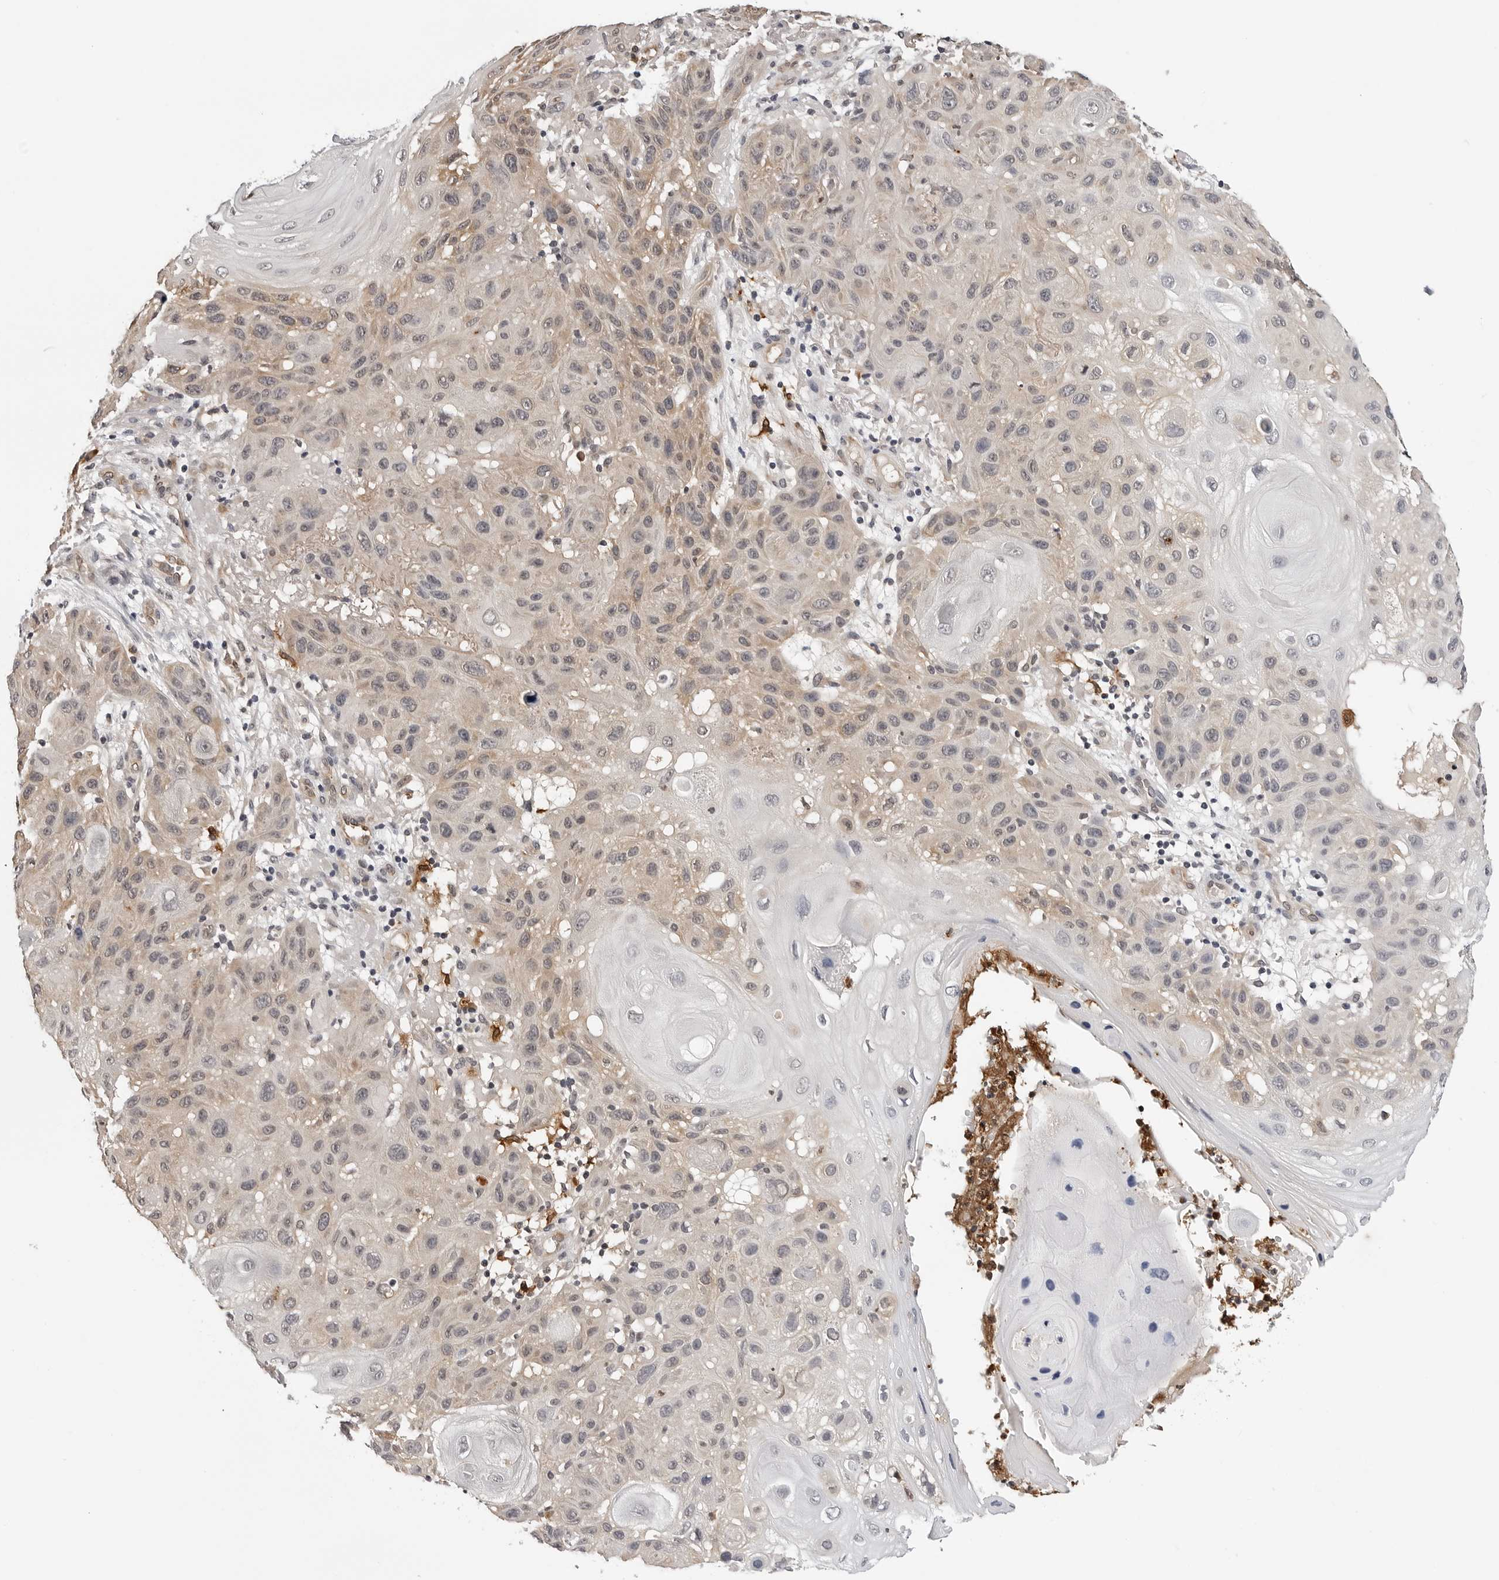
{"staining": {"intensity": "weak", "quantity": "25%-75%", "location": "cytoplasmic/membranous"}, "tissue": "skin cancer", "cell_type": "Tumor cells", "image_type": "cancer", "snomed": [{"axis": "morphology", "description": "Normal tissue, NOS"}, {"axis": "morphology", "description": "Squamous cell carcinoma, NOS"}, {"axis": "topography", "description": "Skin"}], "caption": "Protein expression analysis of human squamous cell carcinoma (skin) reveals weak cytoplasmic/membranous expression in approximately 25%-75% of tumor cells.", "gene": "TRMT13", "patient": {"sex": "female", "age": 96}}